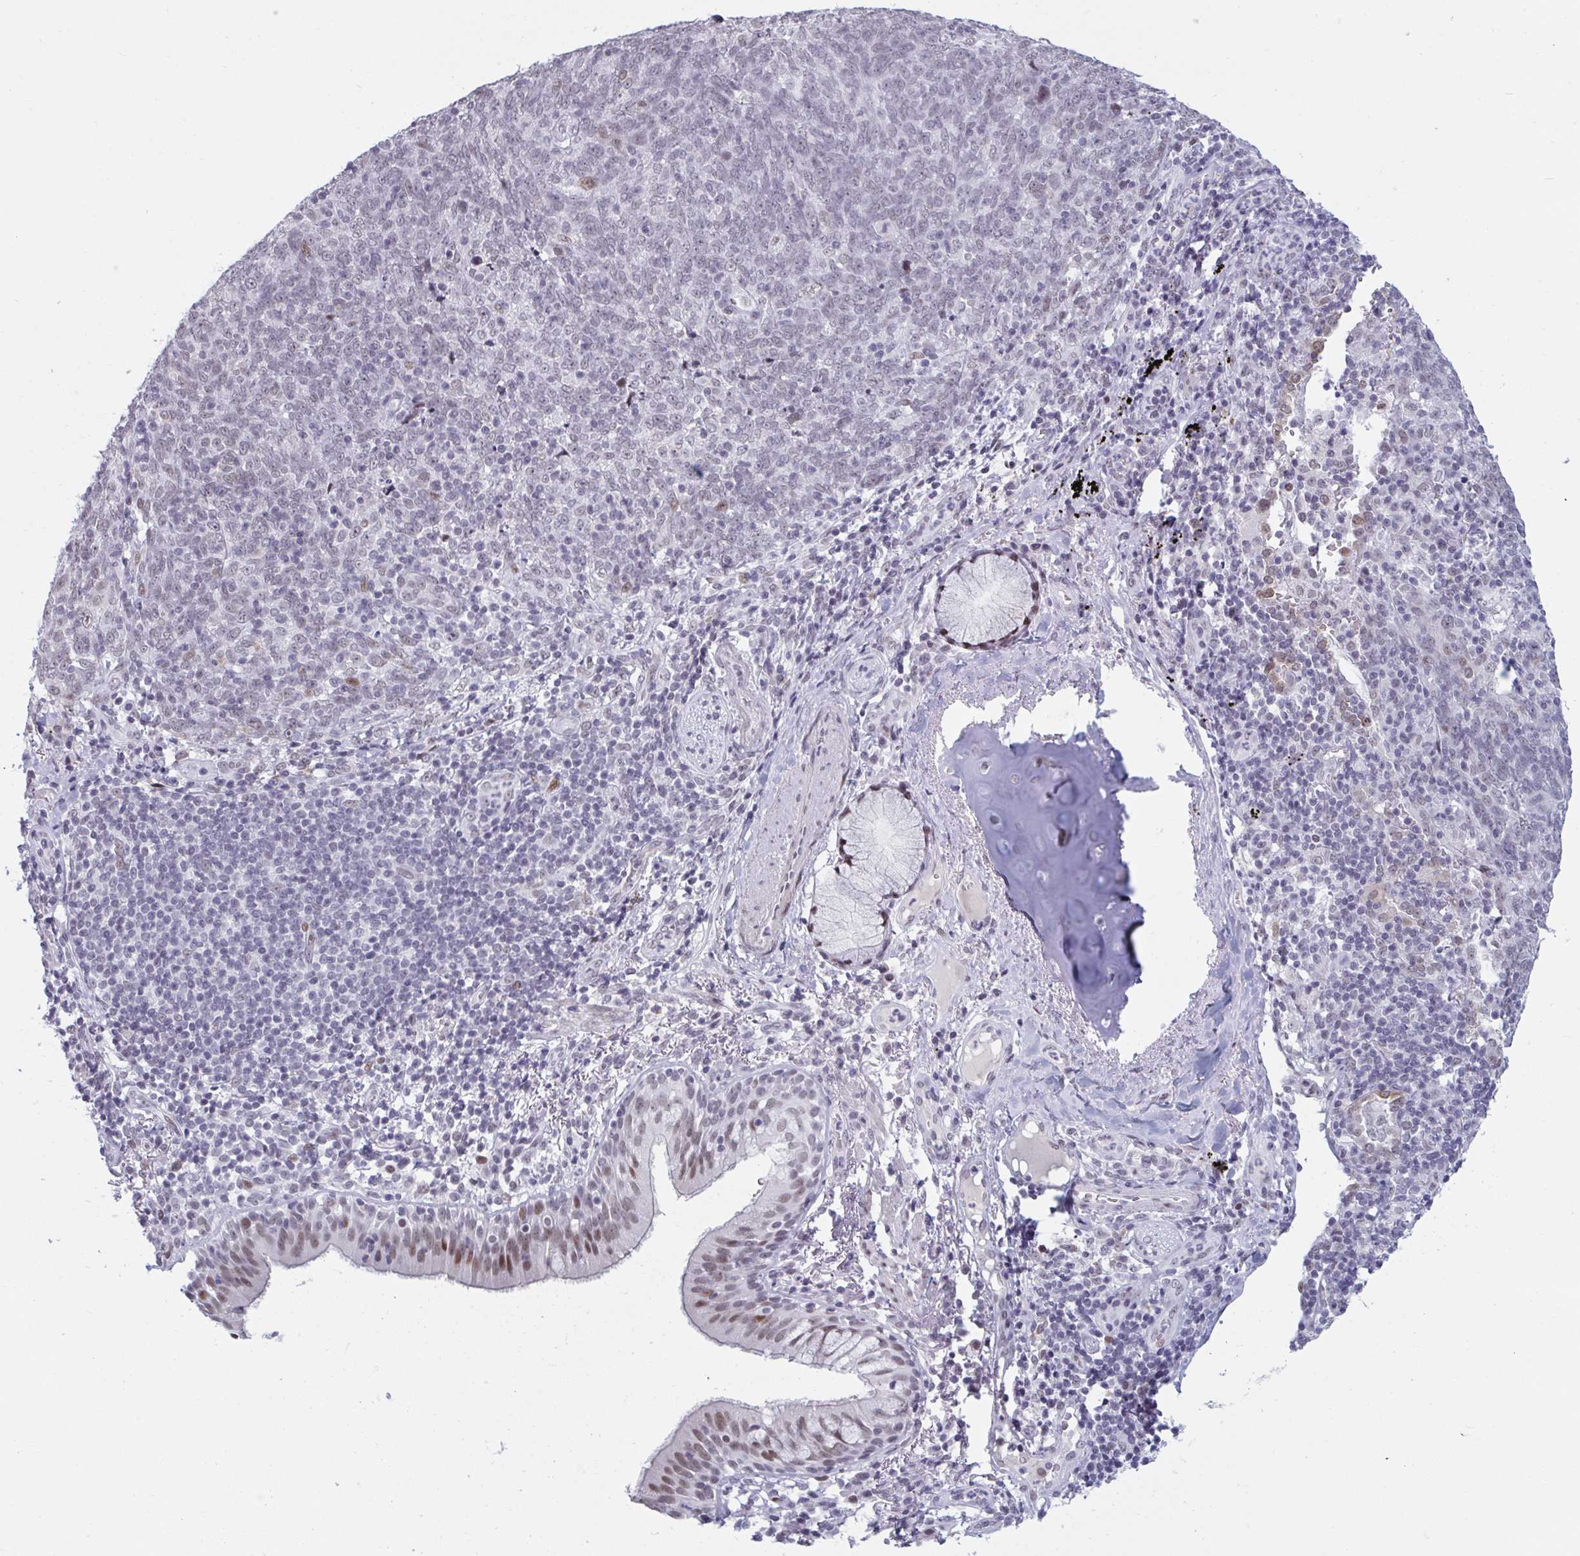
{"staining": {"intensity": "negative", "quantity": "none", "location": "none"}, "tissue": "lung cancer", "cell_type": "Tumor cells", "image_type": "cancer", "snomed": [{"axis": "morphology", "description": "Squamous cell carcinoma, NOS"}, {"axis": "topography", "description": "Lung"}], "caption": "Histopathology image shows no significant protein expression in tumor cells of lung cancer (squamous cell carcinoma). (IHC, brightfield microscopy, high magnification).", "gene": "HSD17B6", "patient": {"sex": "female", "age": 72}}